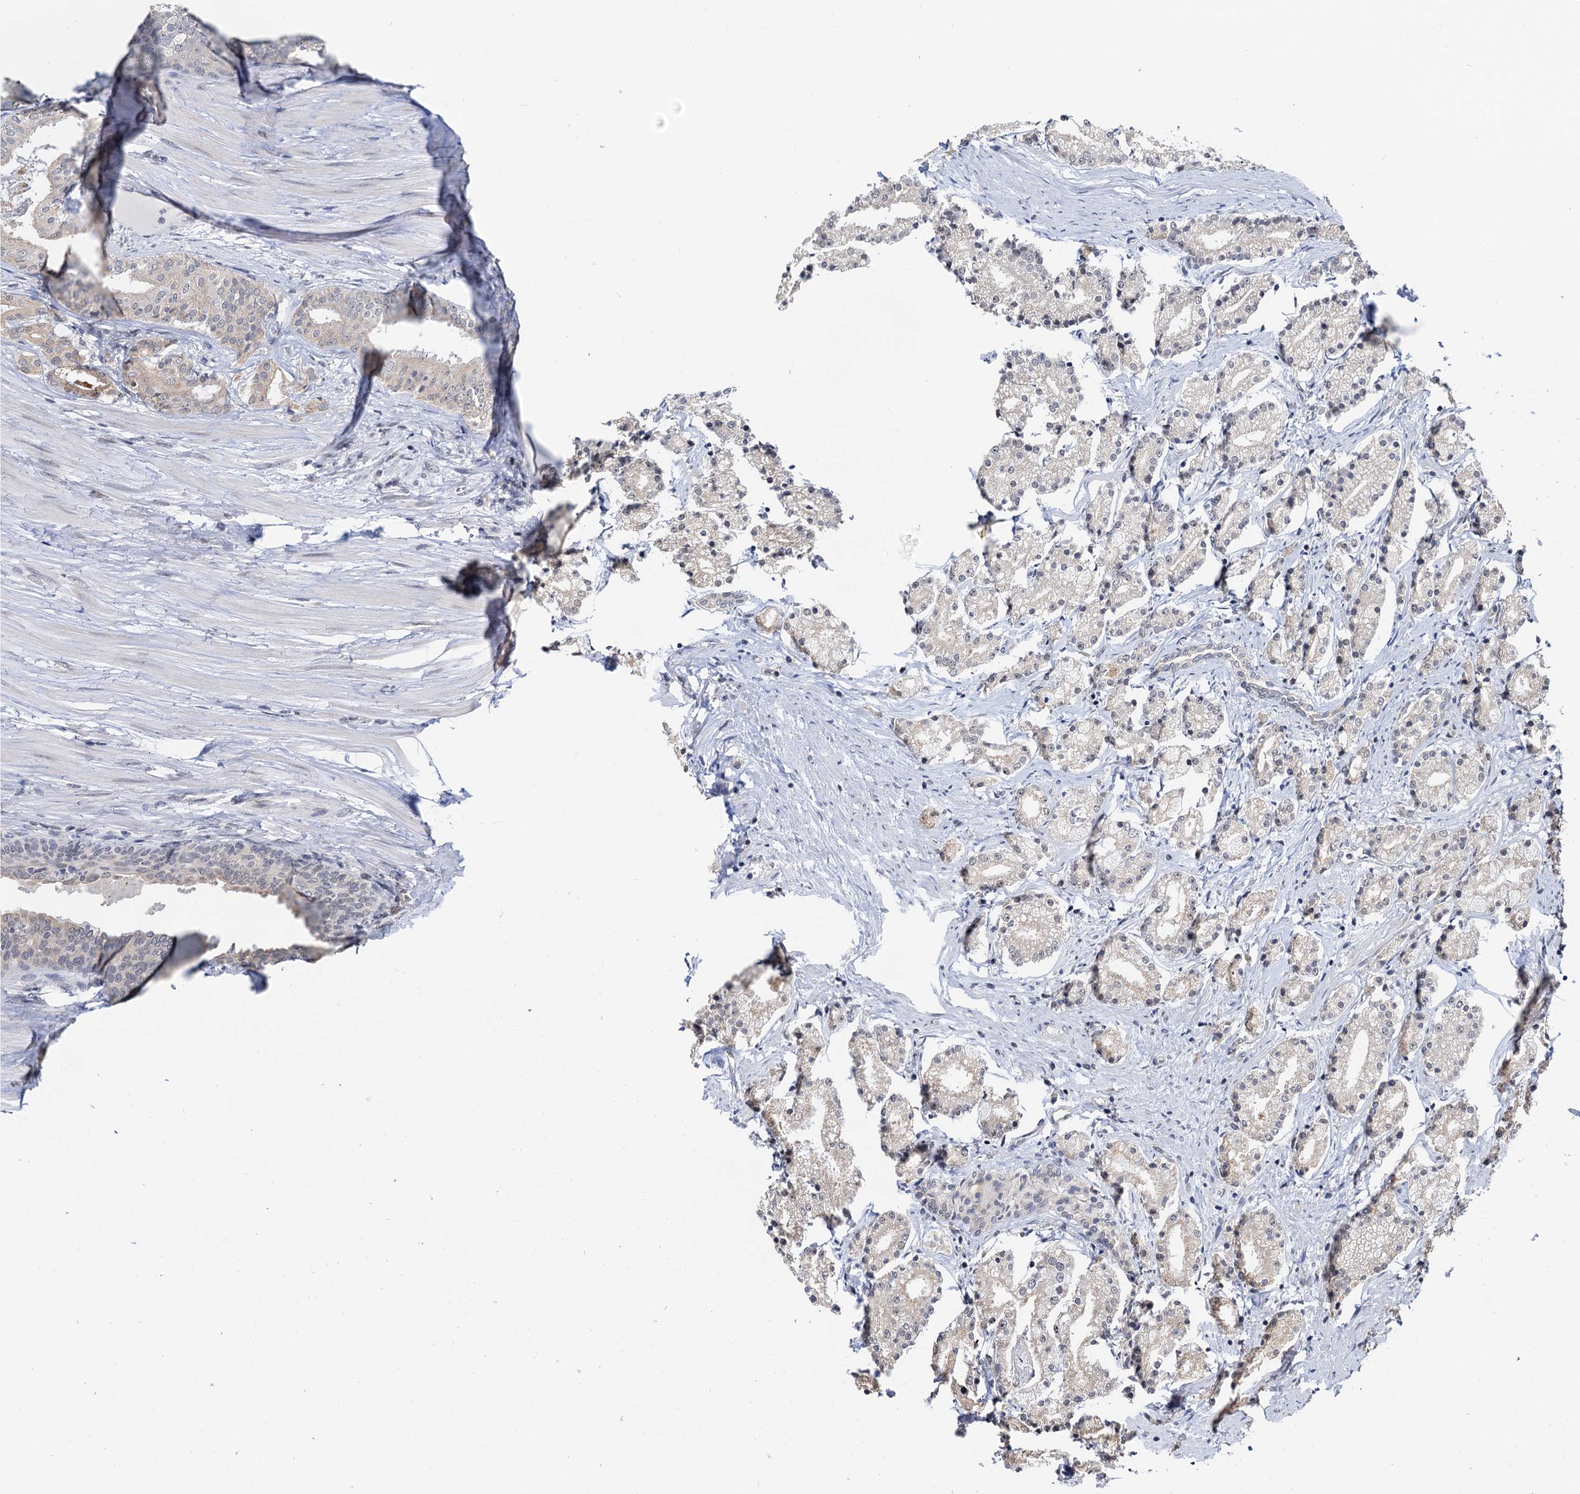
{"staining": {"intensity": "negative", "quantity": "none", "location": "none"}, "tissue": "prostate cancer", "cell_type": "Tumor cells", "image_type": "cancer", "snomed": [{"axis": "morphology", "description": "Adenocarcinoma, High grade"}, {"axis": "topography", "description": "Prostate"}], "caption": "Tumor cells are negative for brown protein staining in prostate cancer.", "gene": "NAT10", "patient": {"sex": "male", "age": 69}}